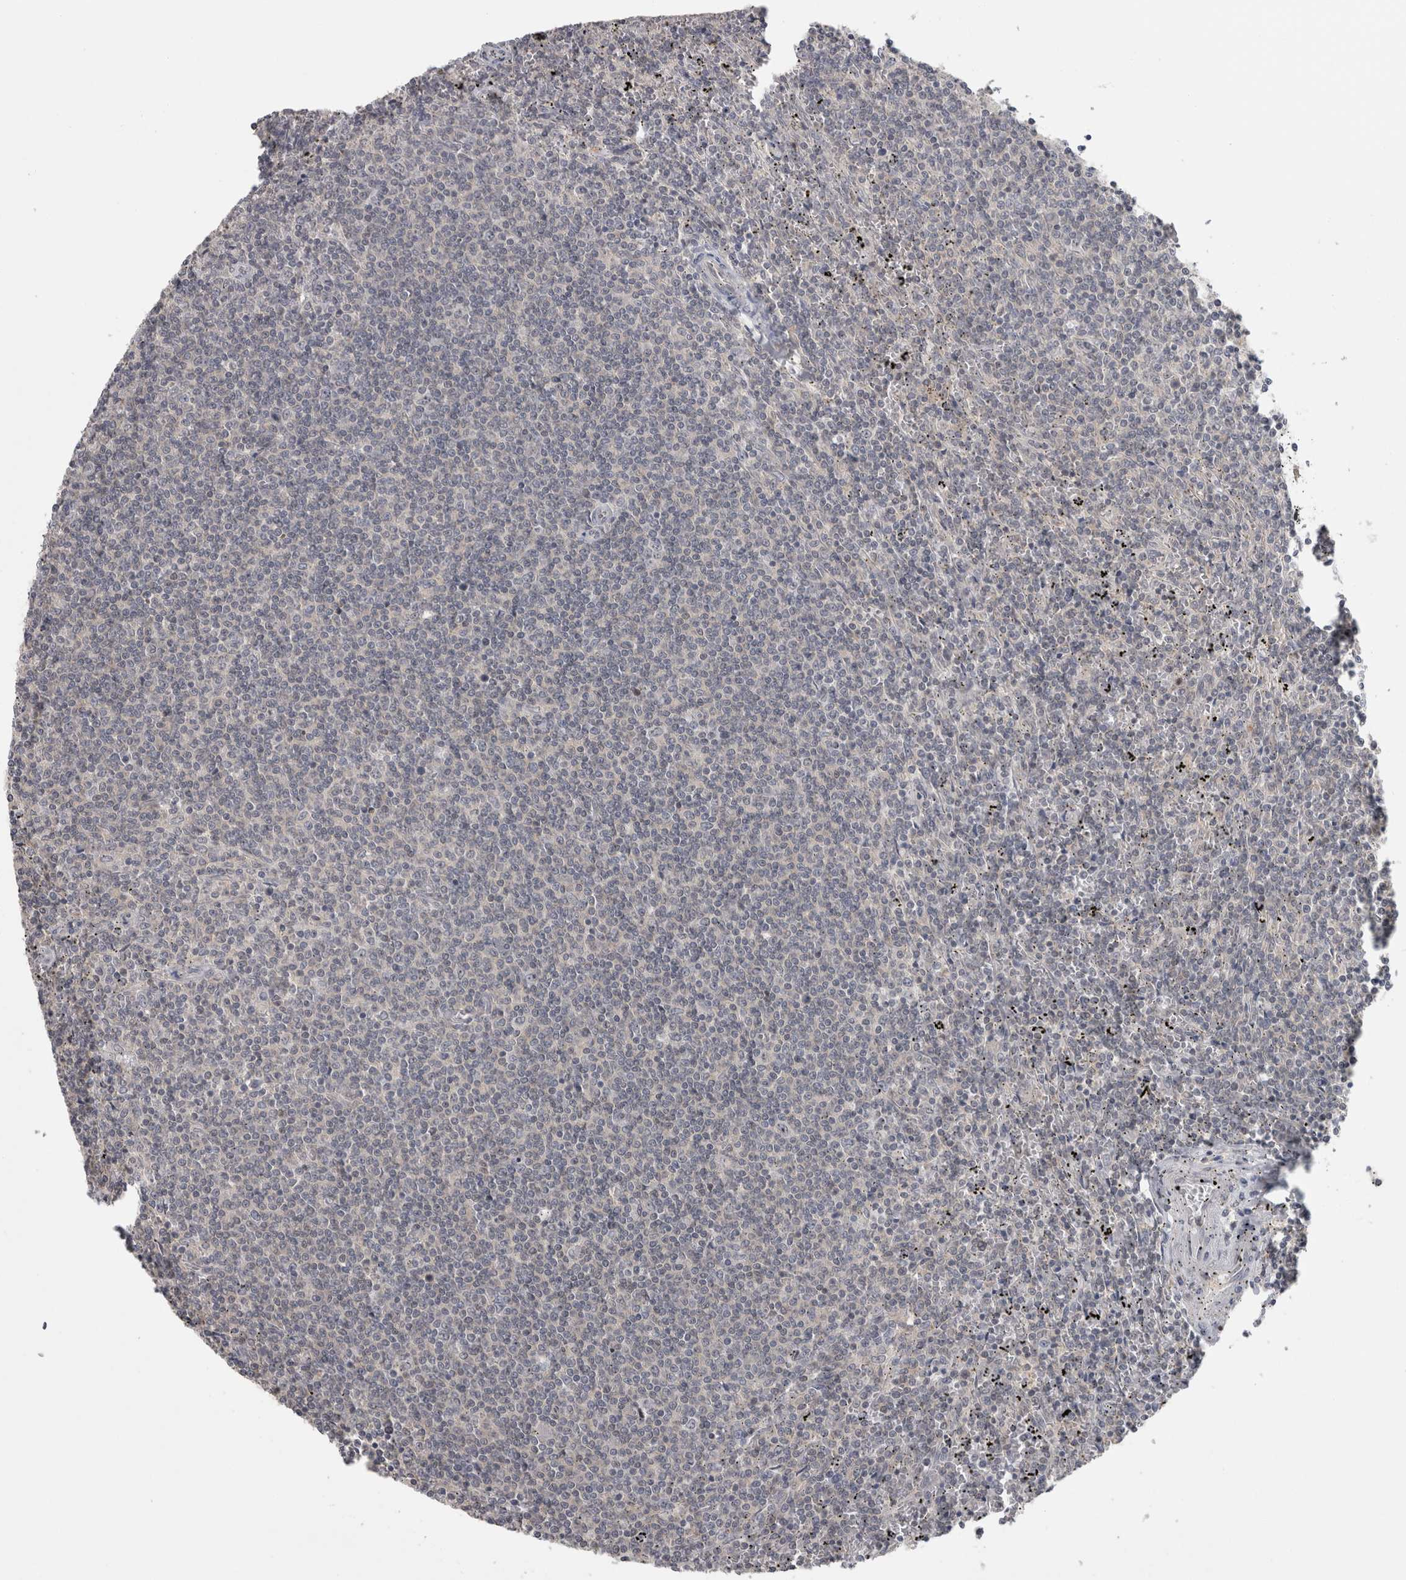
{"staining": {"intensity": "negative", "quantity": "none", "location": "none"}, "tissue": "lymphoma", "cell_type": "Tumor cells", "image_type": "cancer", "snomed": [{"axis": "morphology", "description": "Malignant lymphoma, non-Hodgkin's type, Low grade"}, {"axis": "topography", "description": "Spleen"}], "caption": "IHC histopathology image of human lymphoma stained for a protein (brown), which displays no positivity in tumor cells.", "gene": "RBM28", "patient": {"sex": "female", "age": 50}}